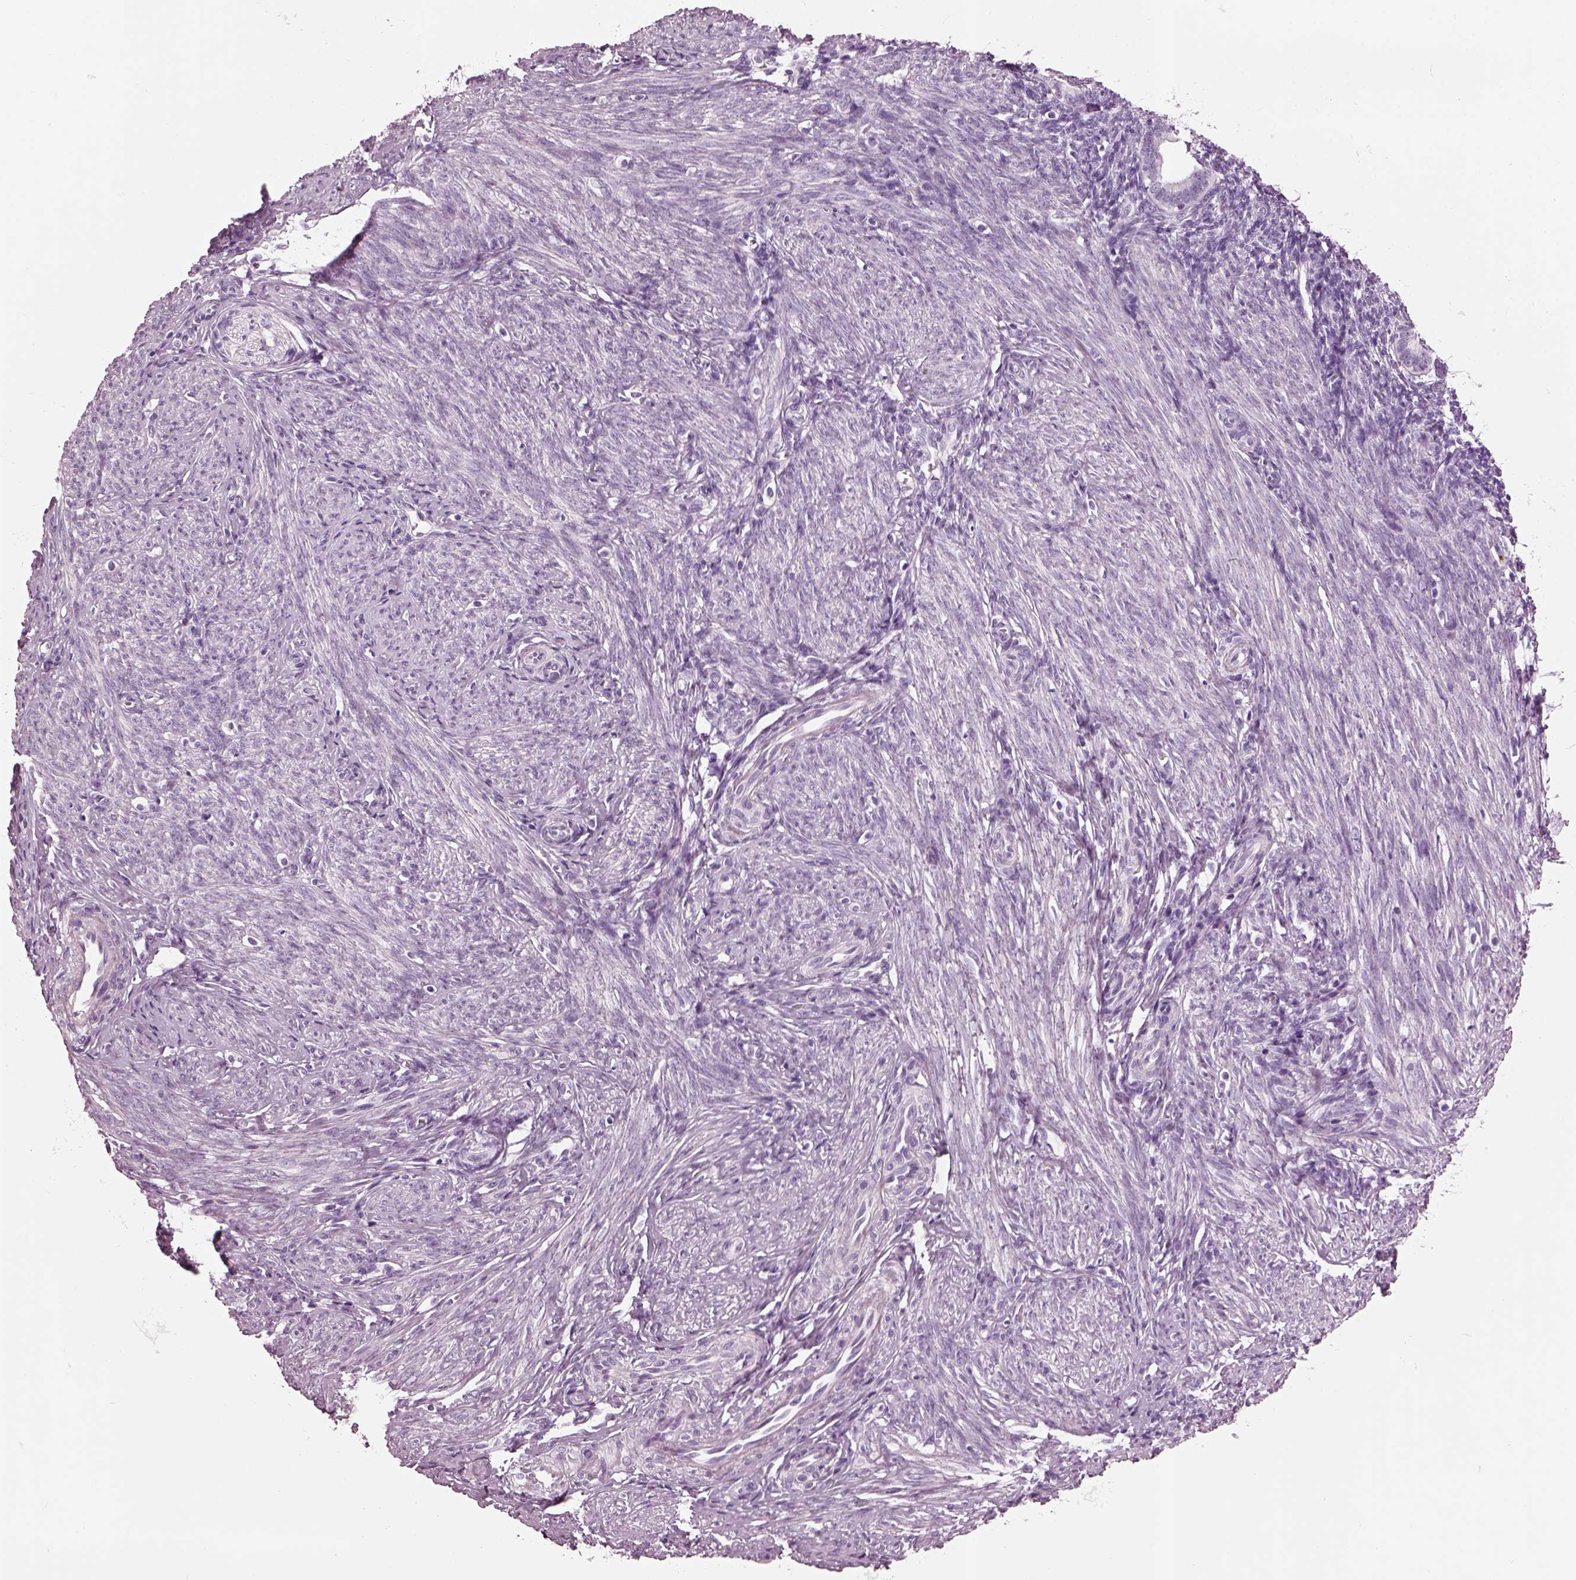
{"staining": {"intensity": "negative", "quantity": "none", "location": "none"}, "tissue": "endometrium", "cell_type": "Cells in endometrial stroma", "image_type": "normal", "snomed": [{"axis": "morphology", "description": "Normal tissue, NOS"}, {"axis": "topography", "description": "Endometrium"}], "caption": "This is a image of immunohistochemistry staining of unremarkable endometrium, which shows no positivity in cells in endometrial stroma.", "gene": "SLC6A17", "patient": {"sex": "female", "age": 40}}